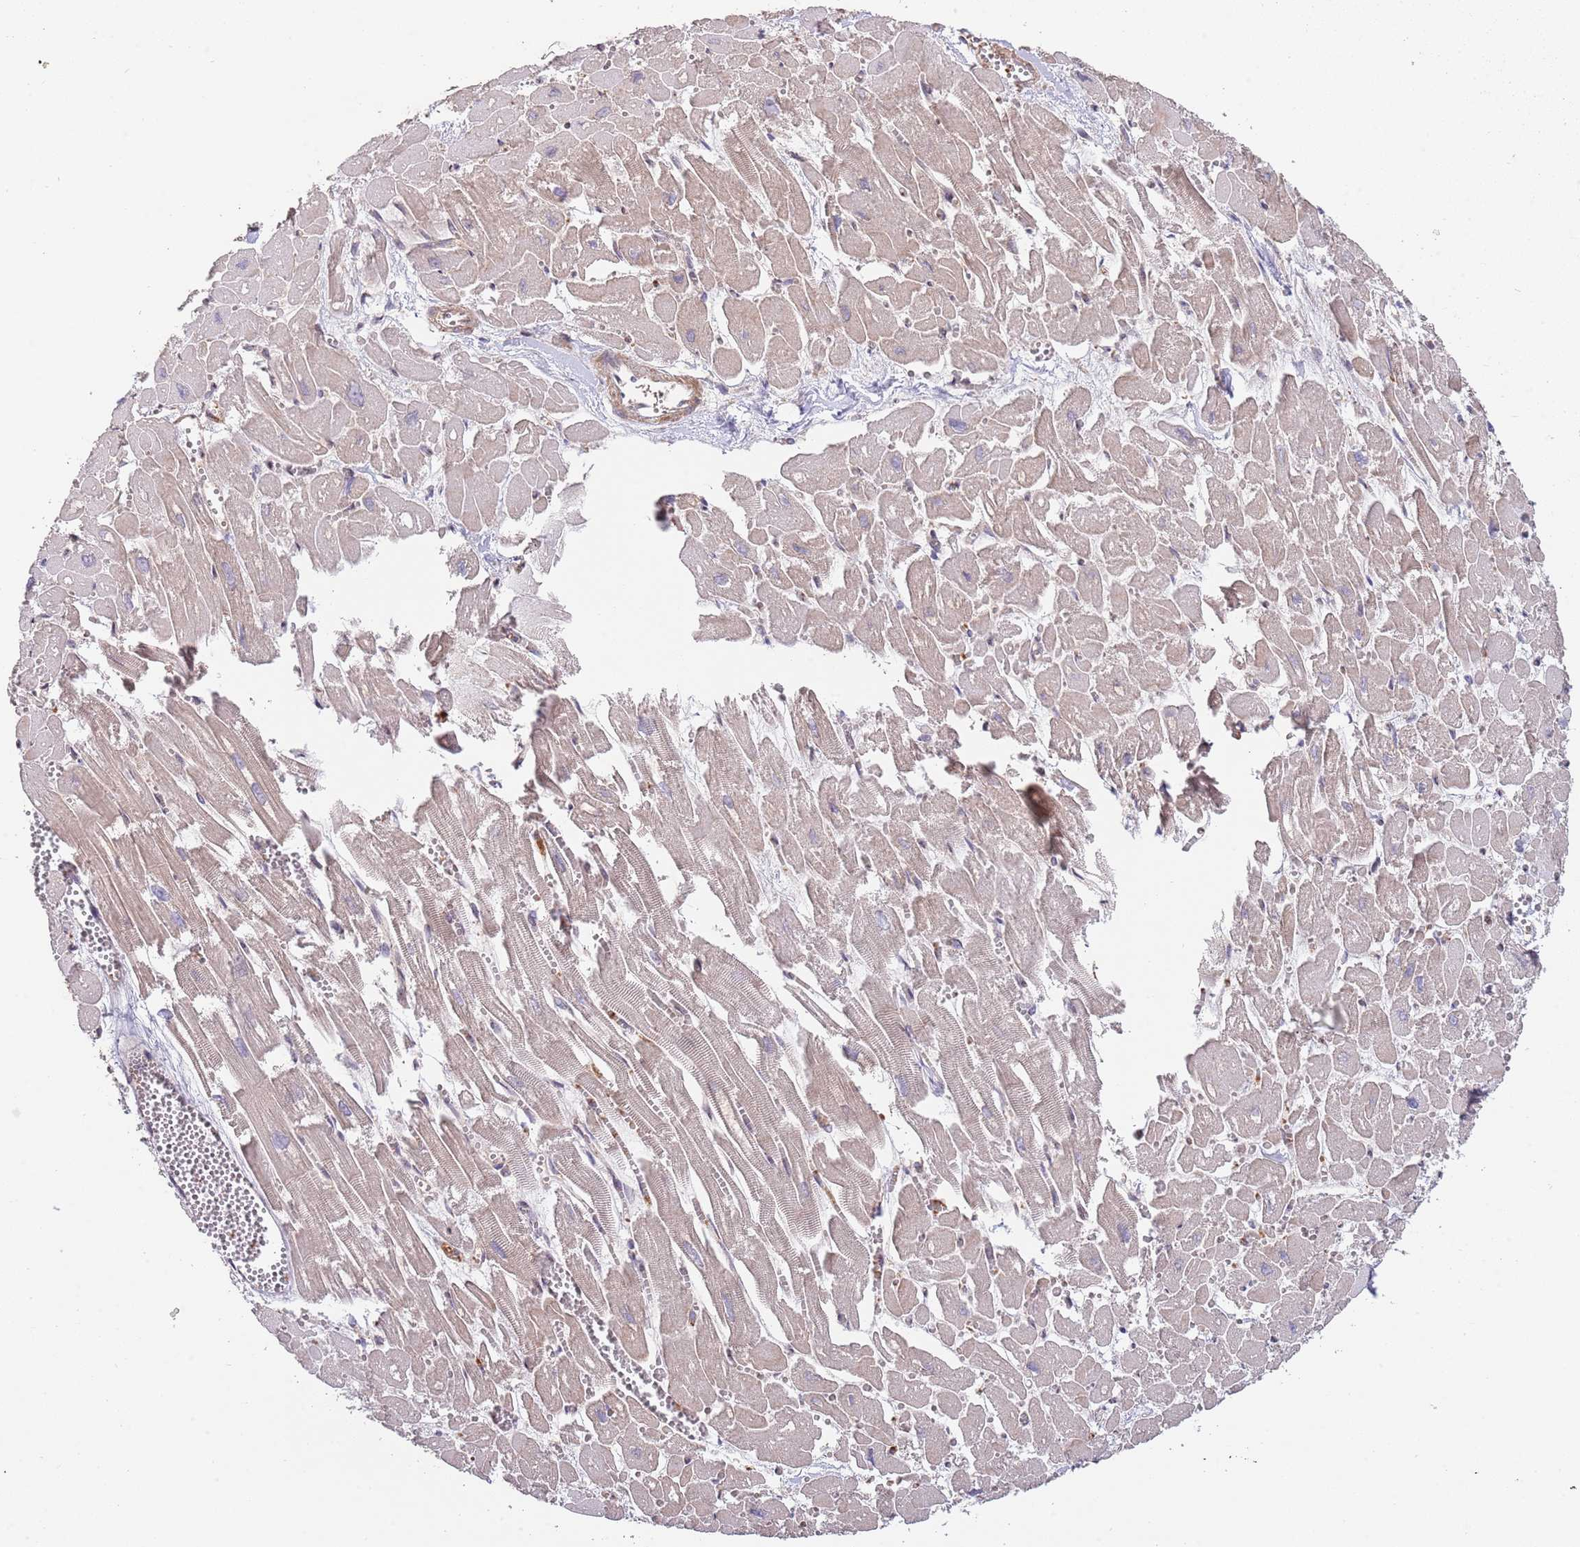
{"staining": {"intensity": "moderate", "quantity": "25%-75%", "location": "cytoplasmic/membranous"}, "tissue": "heart muscle", "cell_type": "Cardiomyocytes", "image_type": "normal", "snomed": [{"axis": "morphology", "description": "Normal tissue, NOS"}, {"axis": "topography", "description": "Heart"}], "caption": "Immunohistochemistry (IHC) micrograph of unremarkable human heart muscle stained for a protein (brown), which displays medium levels of moderate cytoplasmic/membranous expression in approximately 25%-75% of cardiomyocytes.", "gene": "RNF19B", "patient": {"sex": "male", "age": 54}}